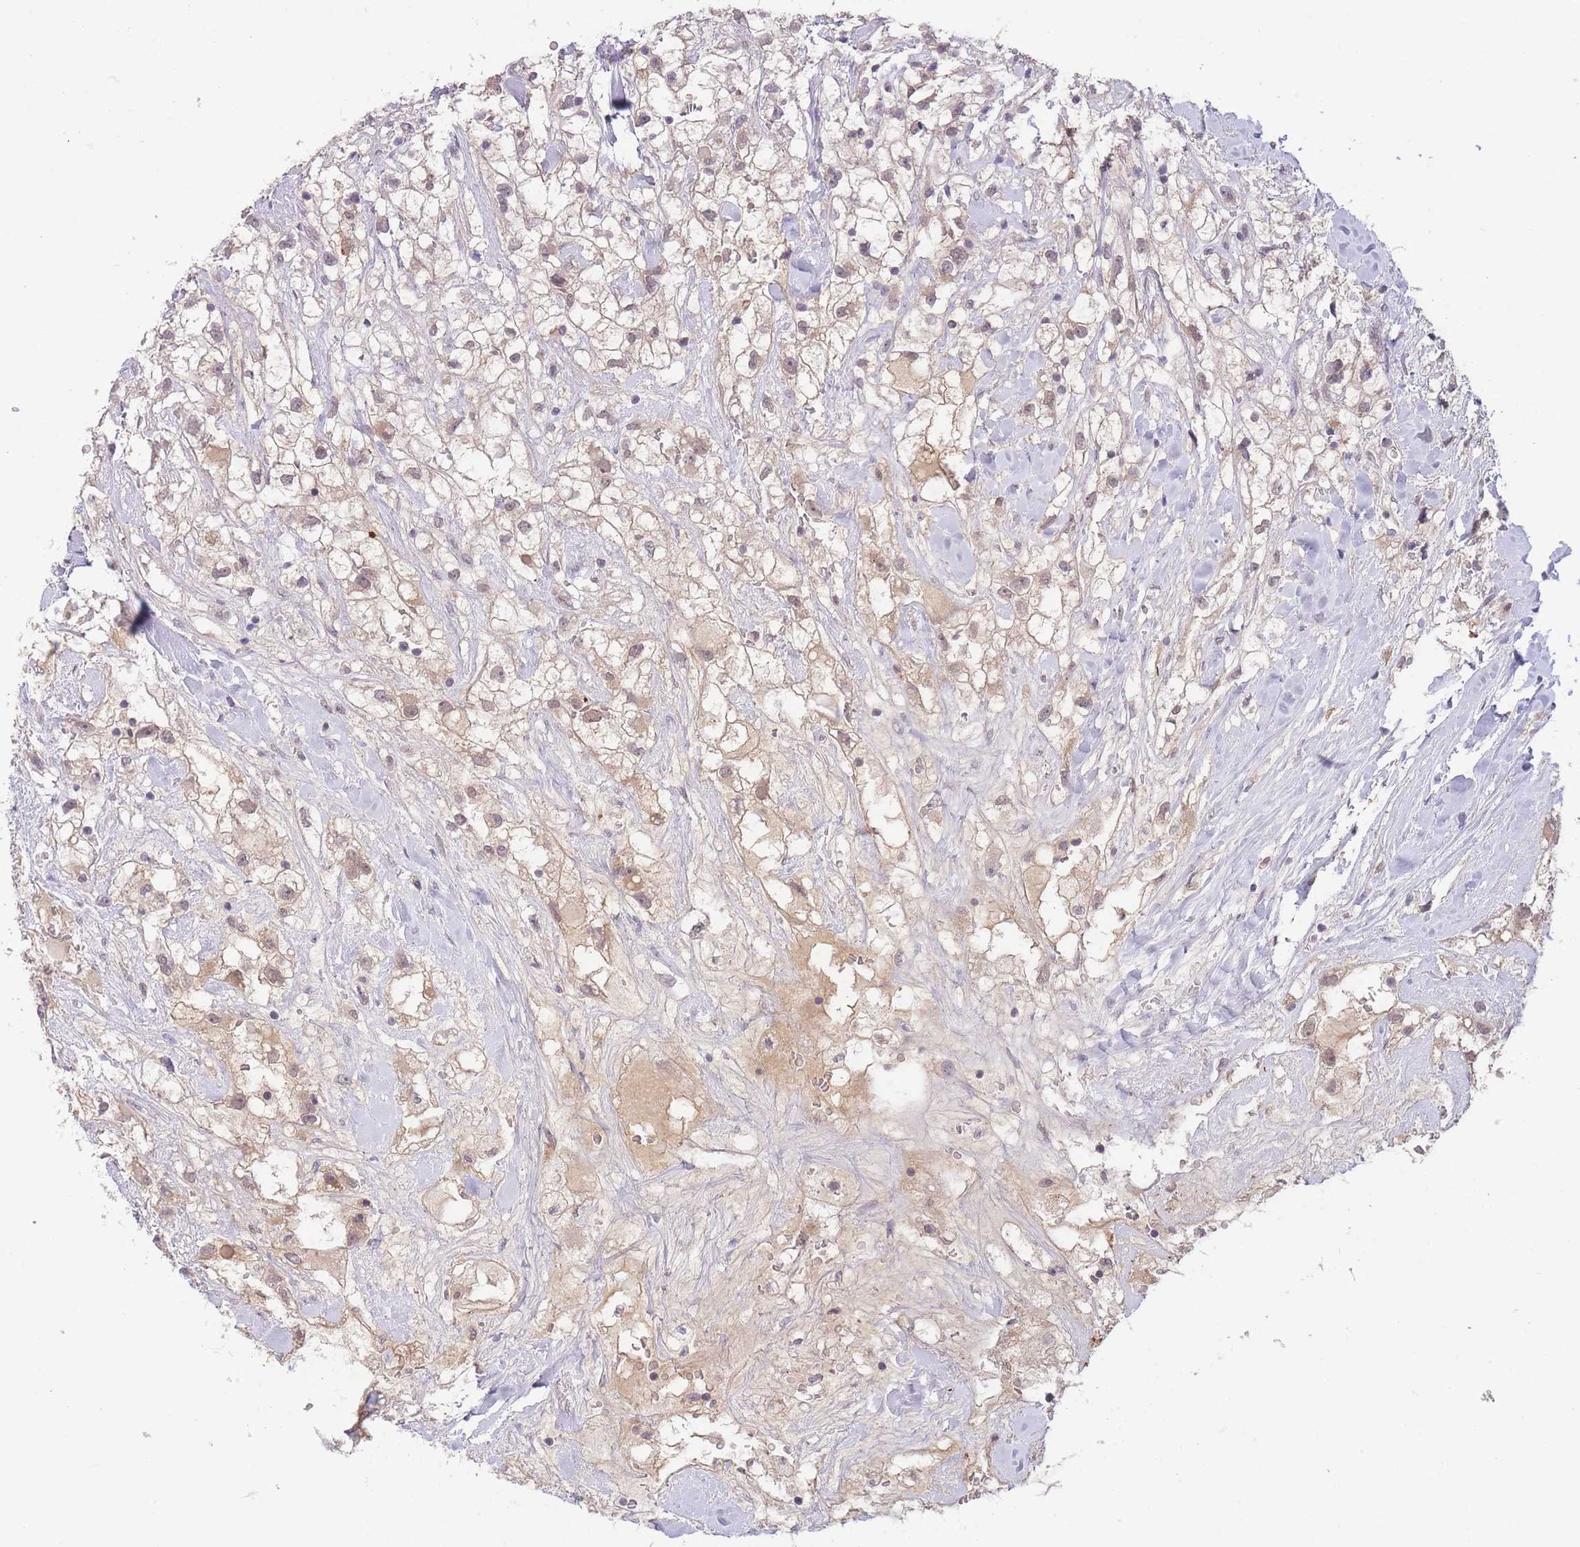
{"staining": {"intensity": "weak", "quantity": ">75%", "location": "cytoplasmic/membranous,nuclear"}, "tissue": "renal cancer", "cell_type": "Tumor cells", "image_type": "cancer", "snomed": [{"axis": "morphology", "description": "Adenocarcinoma, NOS"}, {"axis": "topography", "description": "Kidney"}], "caption": "This is a histology image of IHC staining of renal cancer, which shows weak staining in the cytoplasmic/membranous and nuclear of tumor cells.", "gene": "GOLGA6L25", "patient": {"sex": "male", "age": 59}}